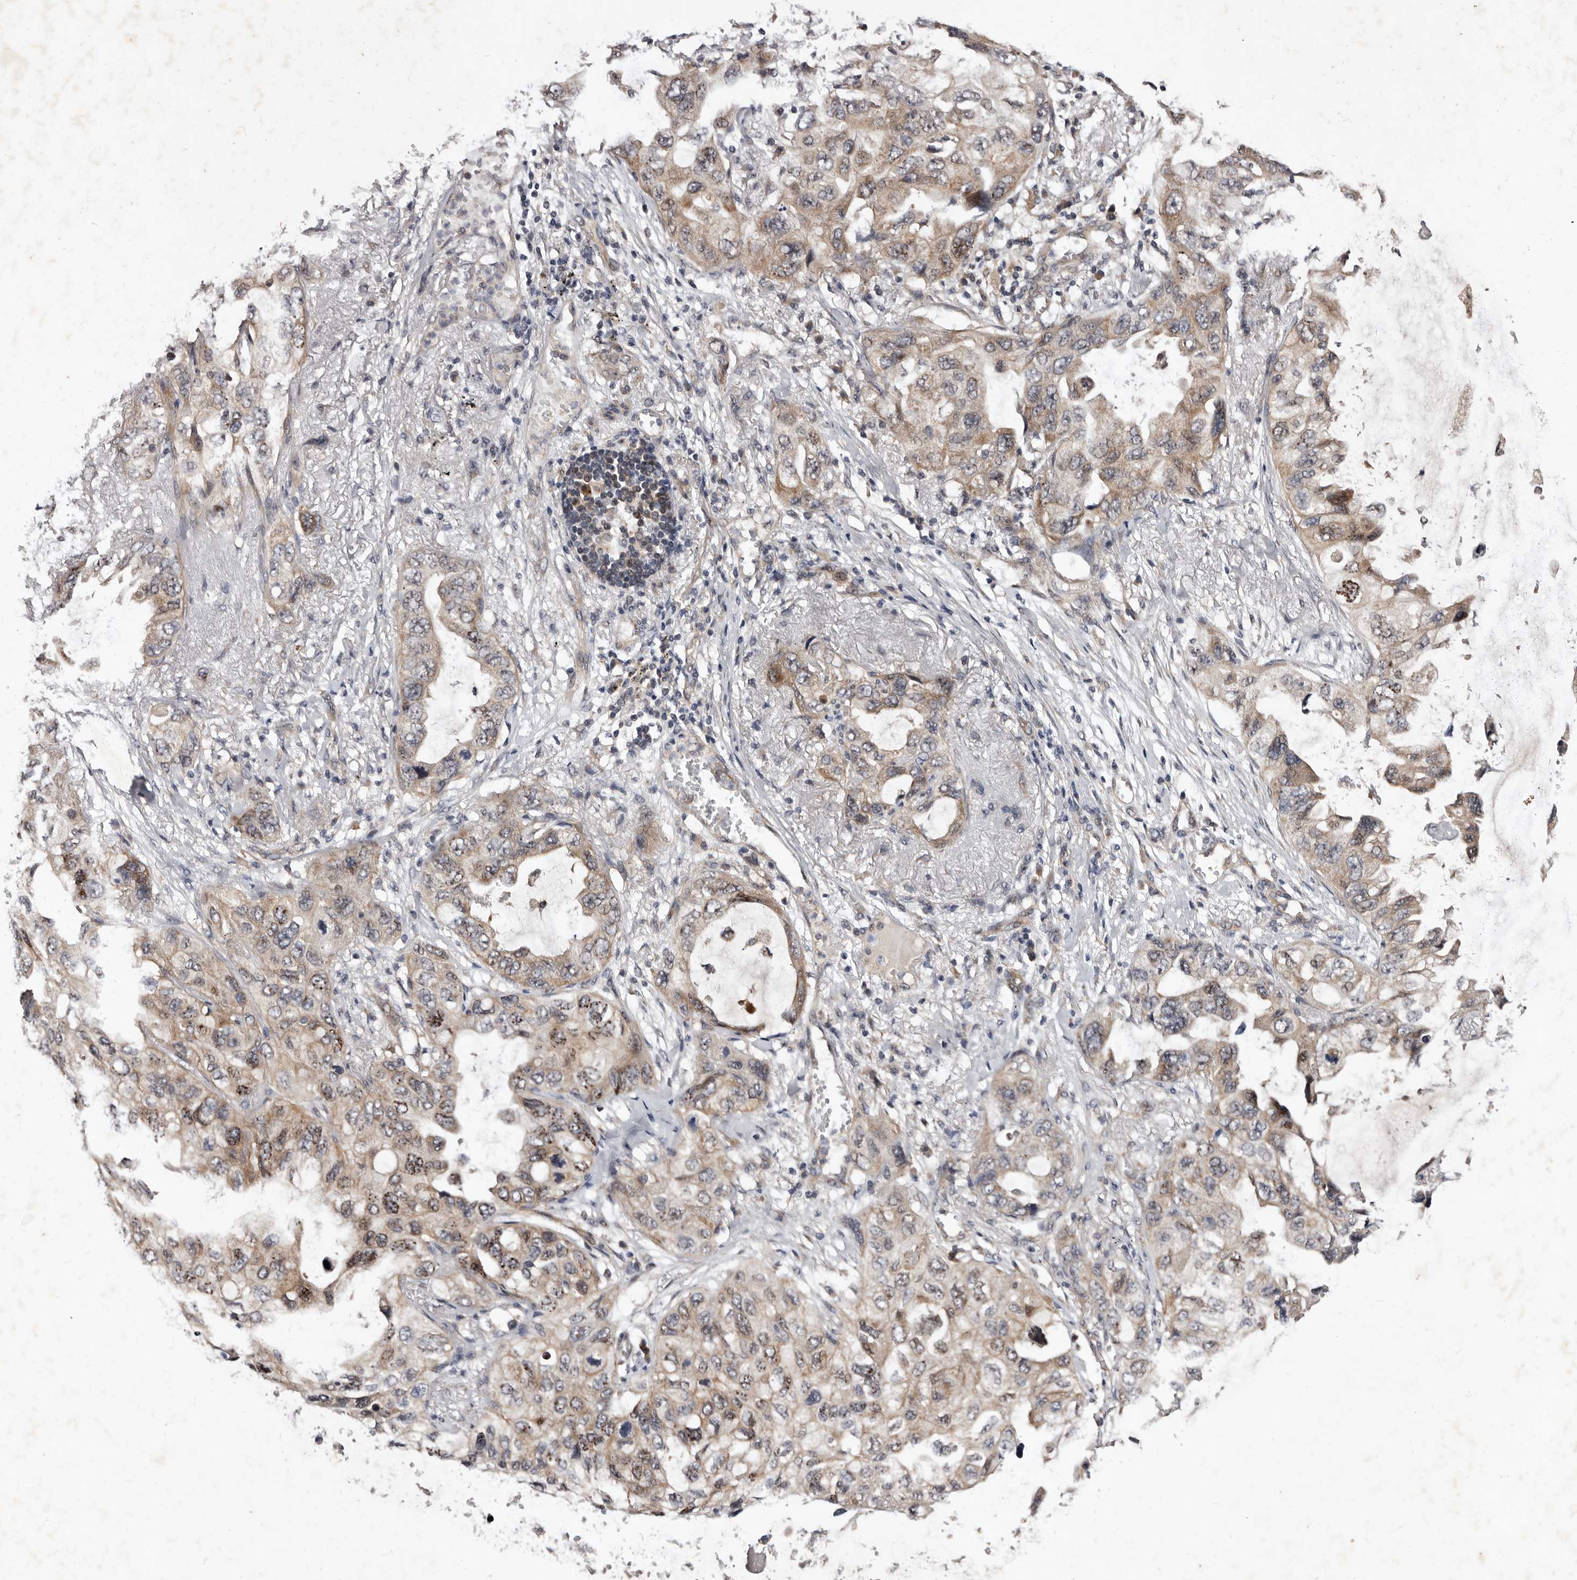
{"staining": {"intensity": "weak", "quantity": ">75%", "location": "cytoplasmic/membranous"}, "tissue": "lung cancer", "cell_type": "Tumor cells", "image_type": "cancer", "snomed": [{"axis": "morphology", "description": "Squamous cell carcinoma, NOS"}, {"axis": "topography", "description": "Lung"}], "caption": "Immunohistochemistry (IHC) micrograph of human lung squamous cell carcinoma stained for a protein (brown), which shows low levels of weak cytoplasmic/membranous staining in approximately >75% of tumor cells.", "gene": "MKRN3", "patient": {"sex": "female", "age": 73}}